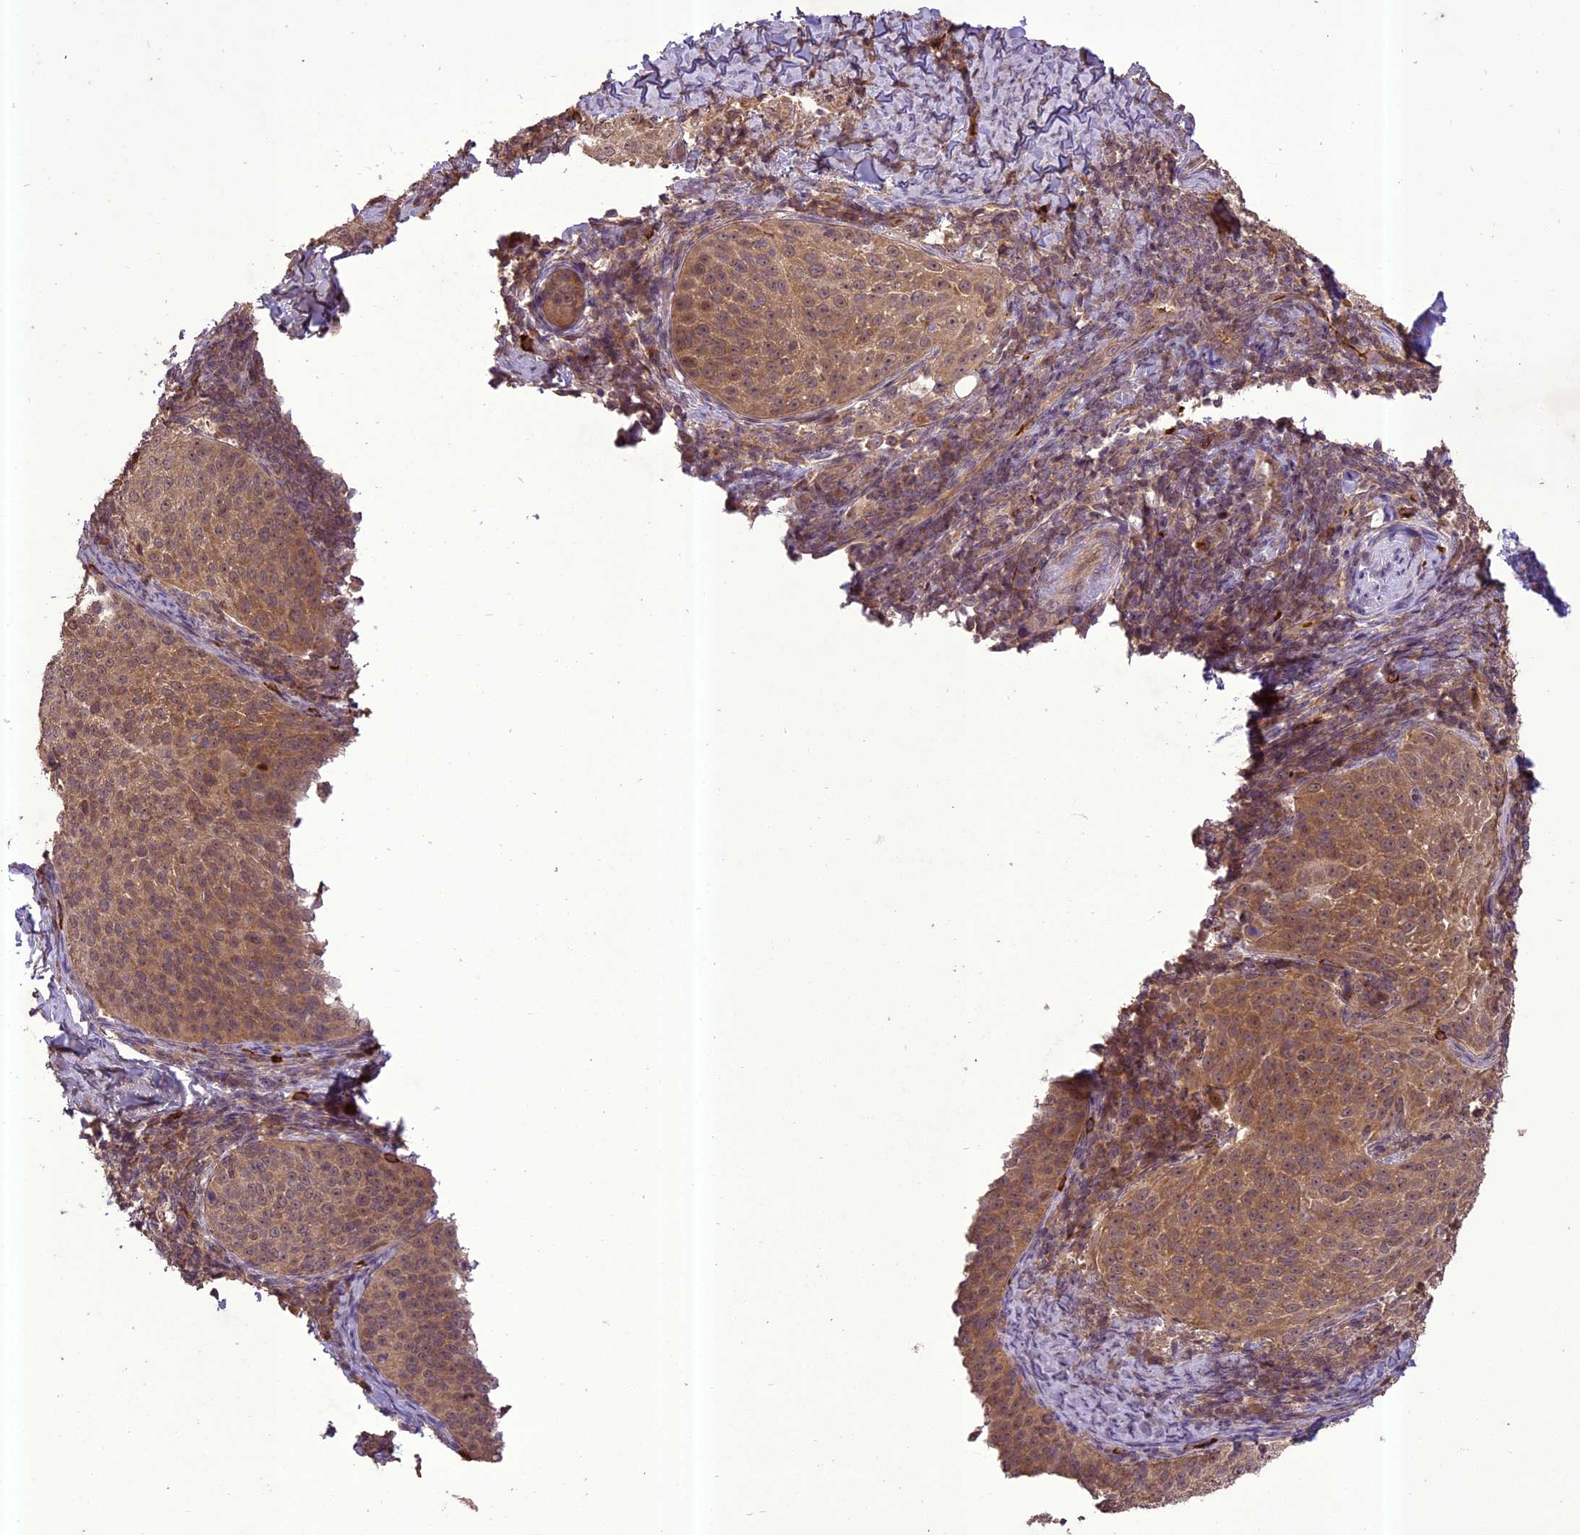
{"staining": {"intensity": "moderate", "quantity": ">75%", "location": "cytoplasmic/membranous"}, "tissue": "cervical cancer", "cell_type": "Tumor cells", "image_type": "cancer", "snomed": [{"axis": "morphology", "description": "Squamous cell carcinoma, NOS"}, {"axis": "topography", "description": "Cervix"}], "caption": "Protein staining by IHC shows moderate cytoplasmic/membranous positivity in about >75% of tumor cells in cervical cancer.", "gene": "TIGD7", "patient": {"sex": "female", "age": 57}}